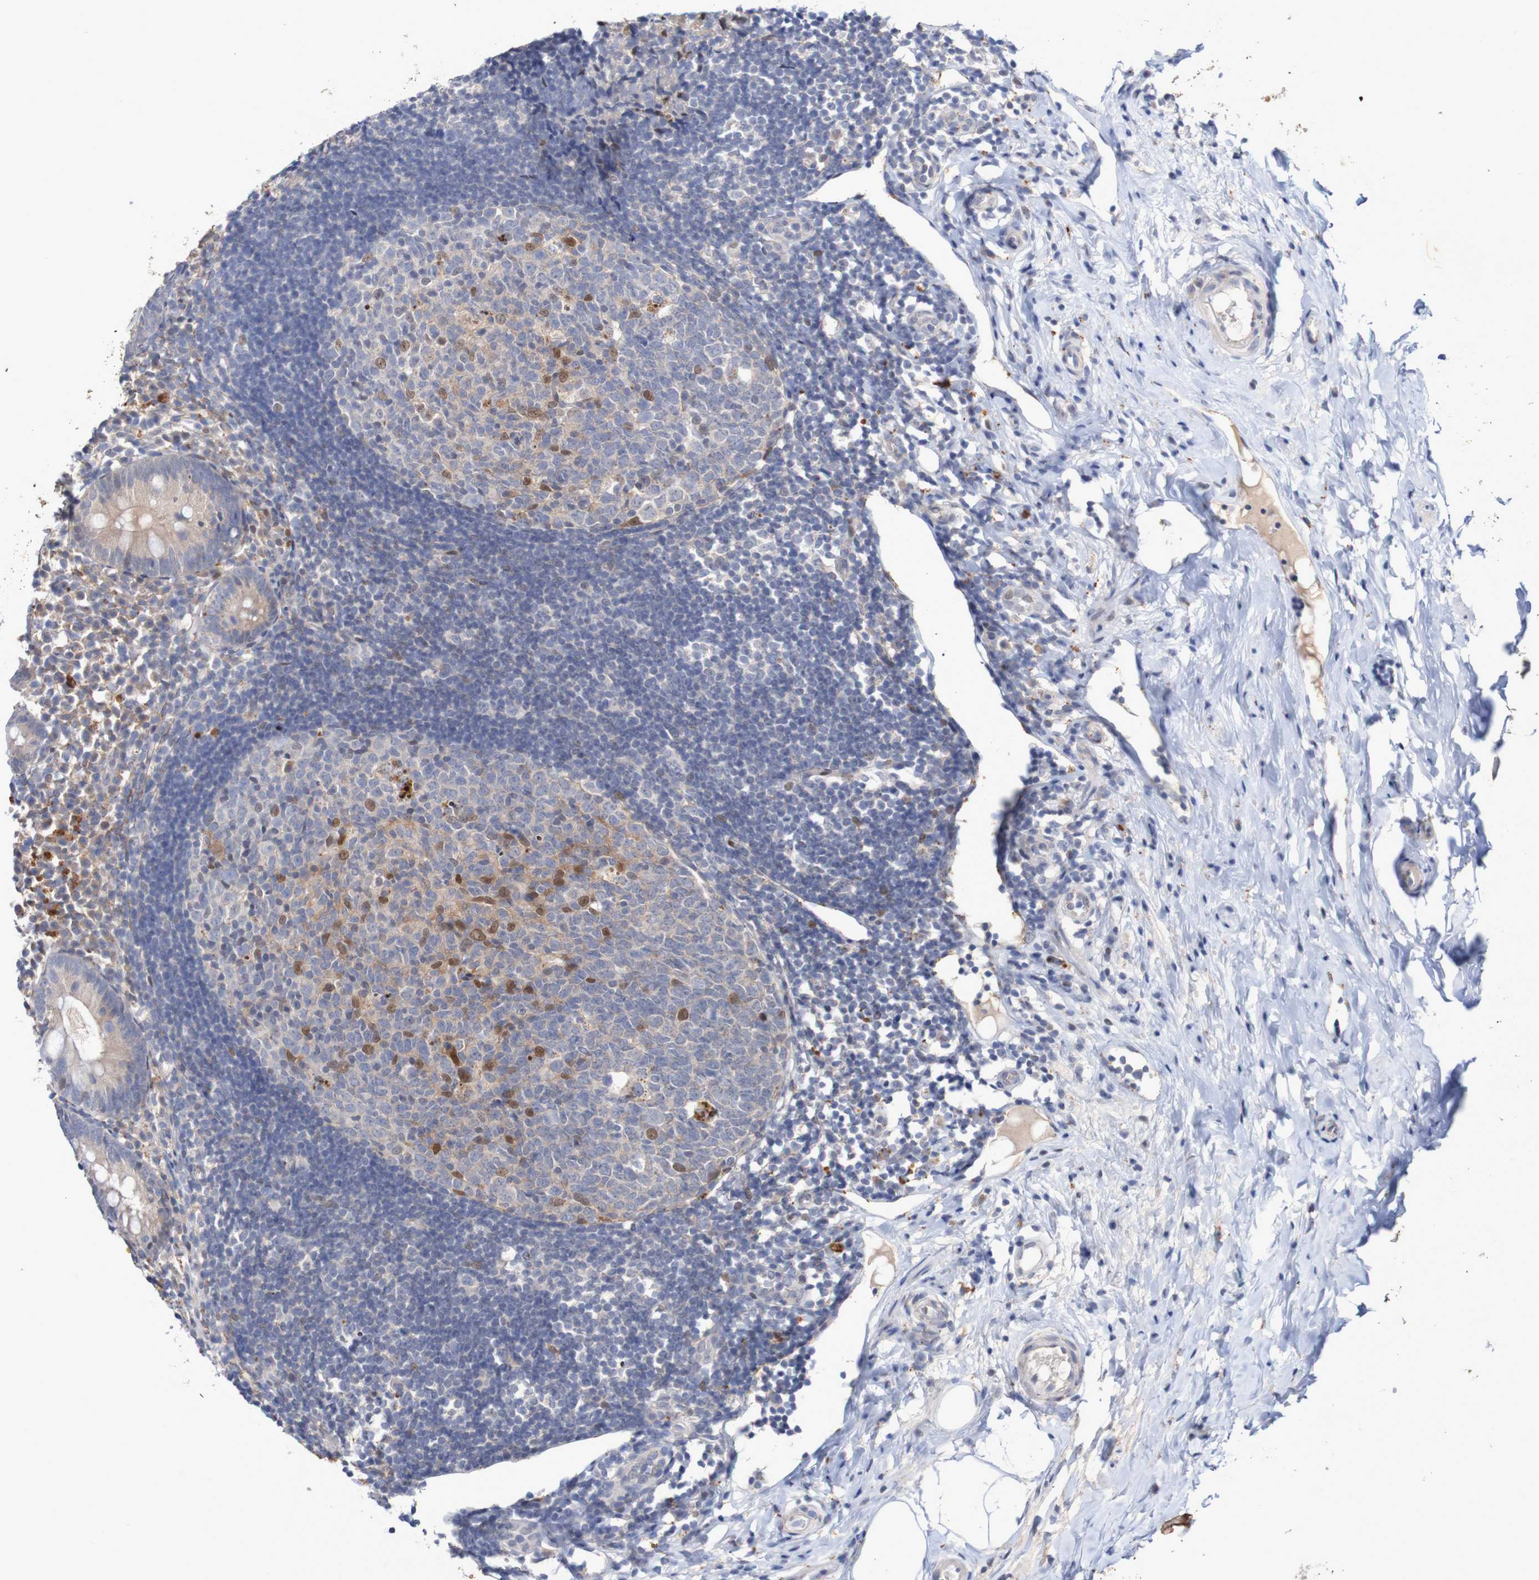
{"staining": {"intensity": "weak", "quantity": "25%-75%", "location": "cytoplasmic/membranous,nuclear"}, "tissue": "appendix", "cell_type": "Glandular cells", "image_type": "normal", "snomed": [{"axis": "morphology", "description": "Normal tissue, NOS"}, {"axis": "topography", "description": "Appendix"}], "caption": "This histopathology image demonstrates immunohistochemistry (IHC) staining of normal appendix, with low weak cytoplasmic/membranous,nuclear expression in approximately 25%-75% of glandular cells.", "gene": "FBP1", "patient": {"sex": "female", "age": 20}}